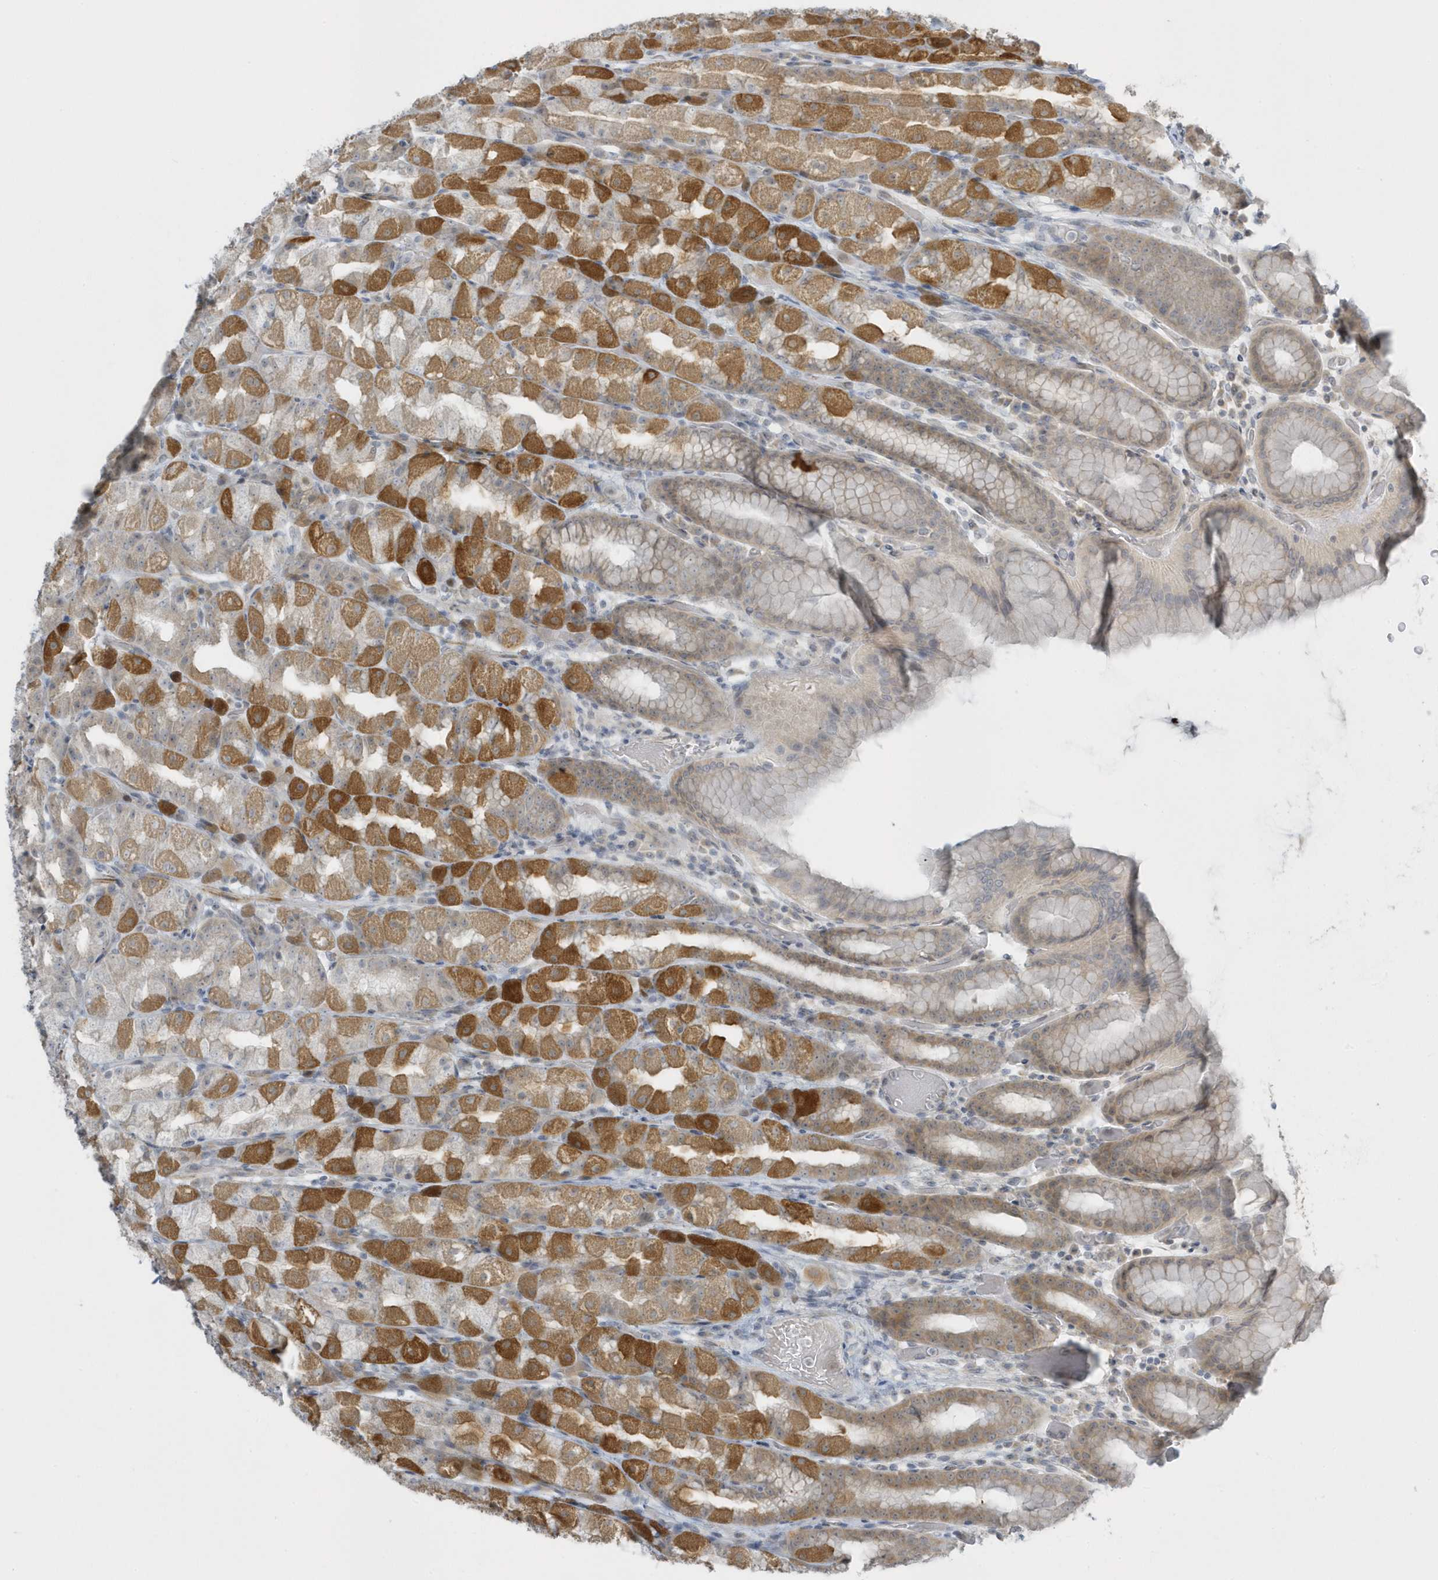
{"staining": {"intensity": "strong", "quantity": "25%-75%", "location": "cytoplasmic/membranous"}, "tissue": "stomach", "cell_type": "Glandular cells", "image_type": "normal", "snomed": [{"axis": "morphology", "description": "Normal tissue, NOS"}, {"axis": "topography", "description": "Stomach, upper"}], "caption": "This micrograph exhibits benign stomach stained with immunohistochemistry (IHC) to label a protein in brown. The cytoplasmic/membranous of glandular cells show strong positivity for the protein. Nuclei are counter-stained blue.", "gene": "SCN3A", "patient": {"sex": "male", "age": 68}}